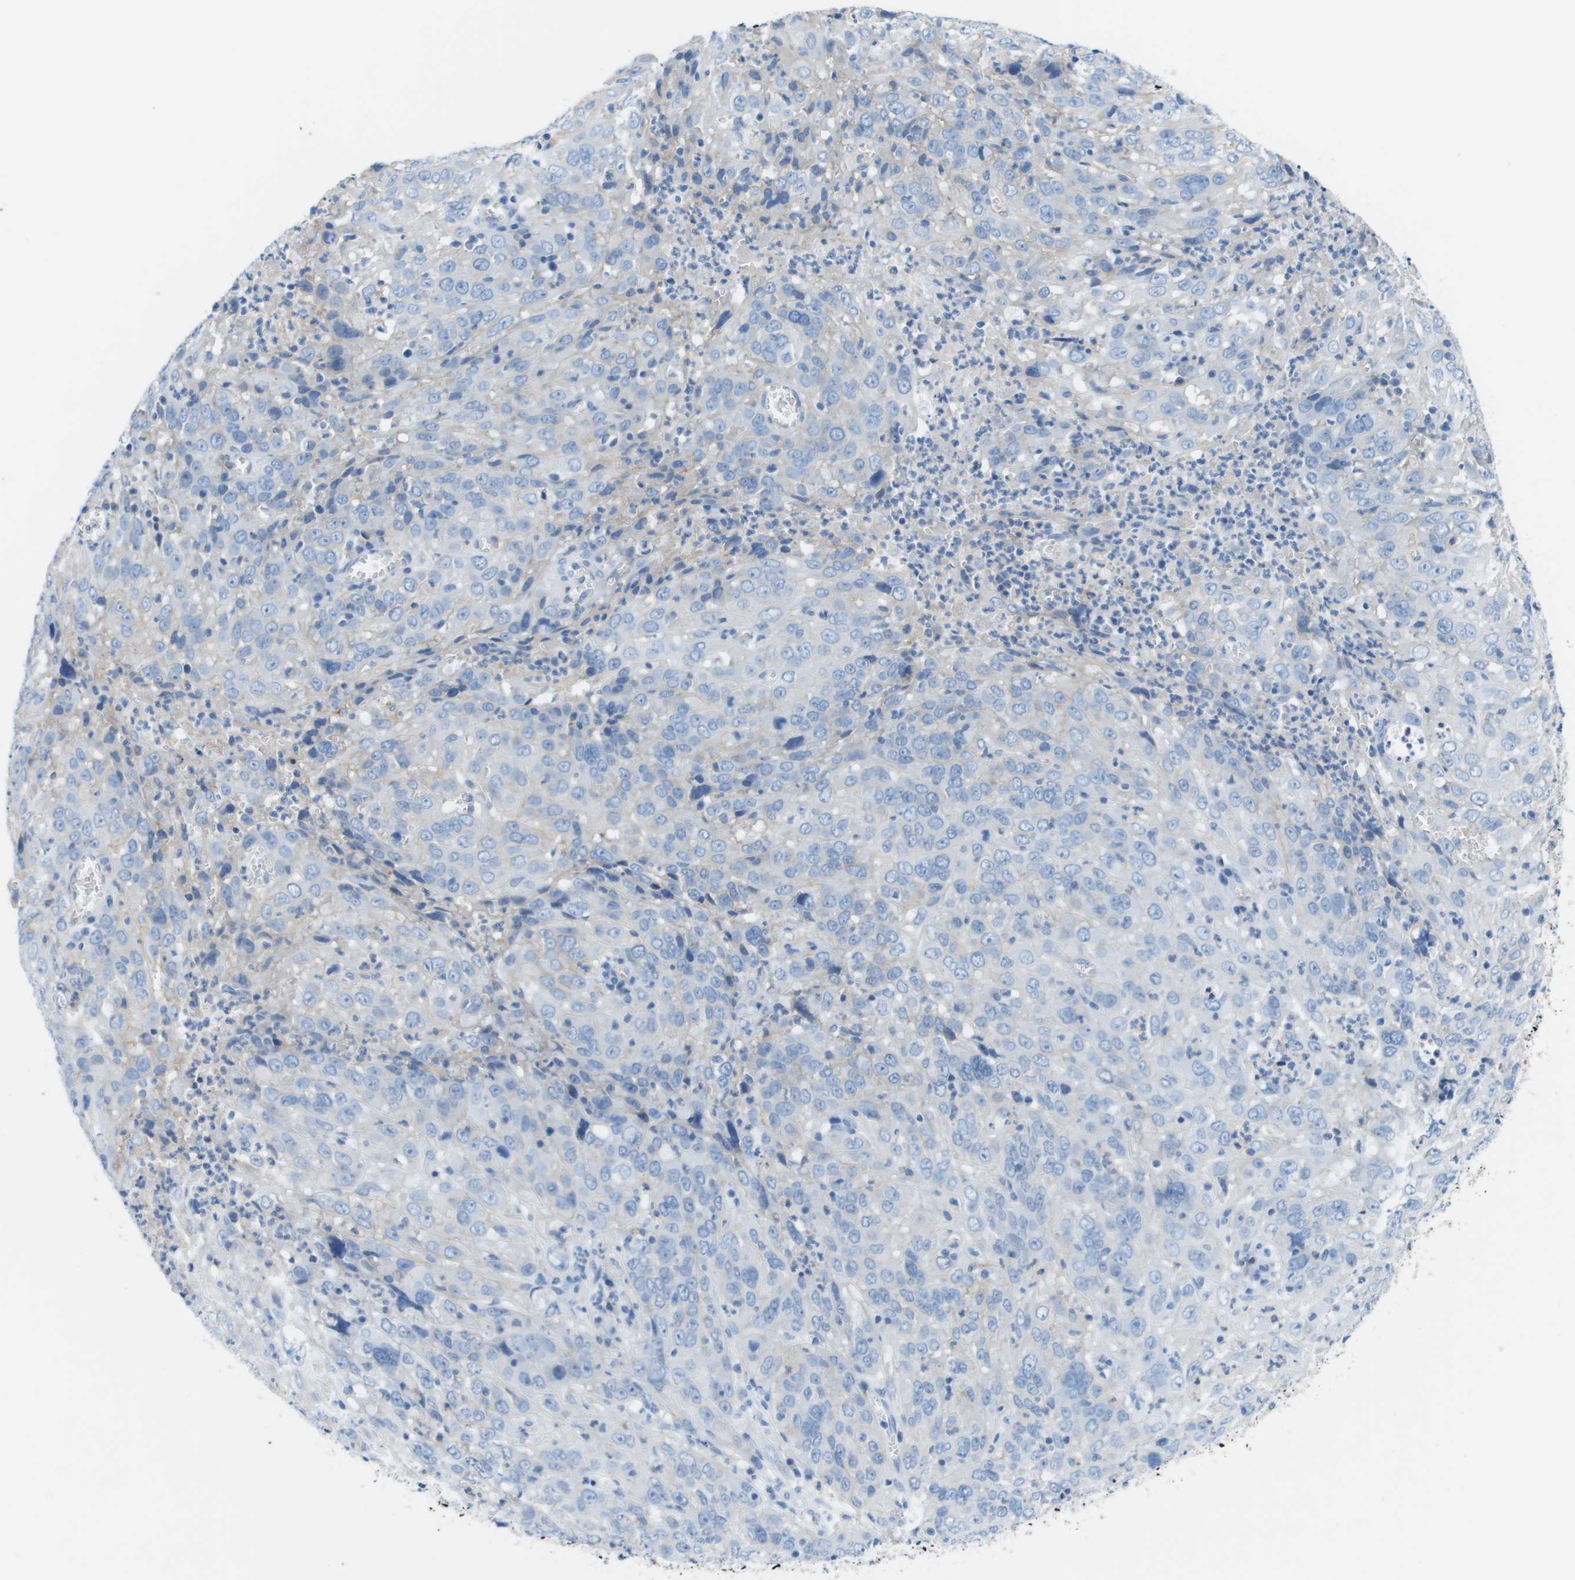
{"staining": {"intensity": "negative", "quantity": "none", "location": "none"}, "tissue": "cervical cancer", "cell_type": "Tumor cells", "image_type": "cancer", "snomed": [{"axis": "morphology", "description": "Squamous cell carcinoma, NOS"}, {"axis": "topography", "description": "Cervix"}], "caption": "High magnification brightfield microscopy of cervical cancer stained with DAB (brown) and counterstained with hematoxylin (blue): tumor cells show no significant expression.", "gene": "CD46", "patient": {"sex": "female", "age": 32}}